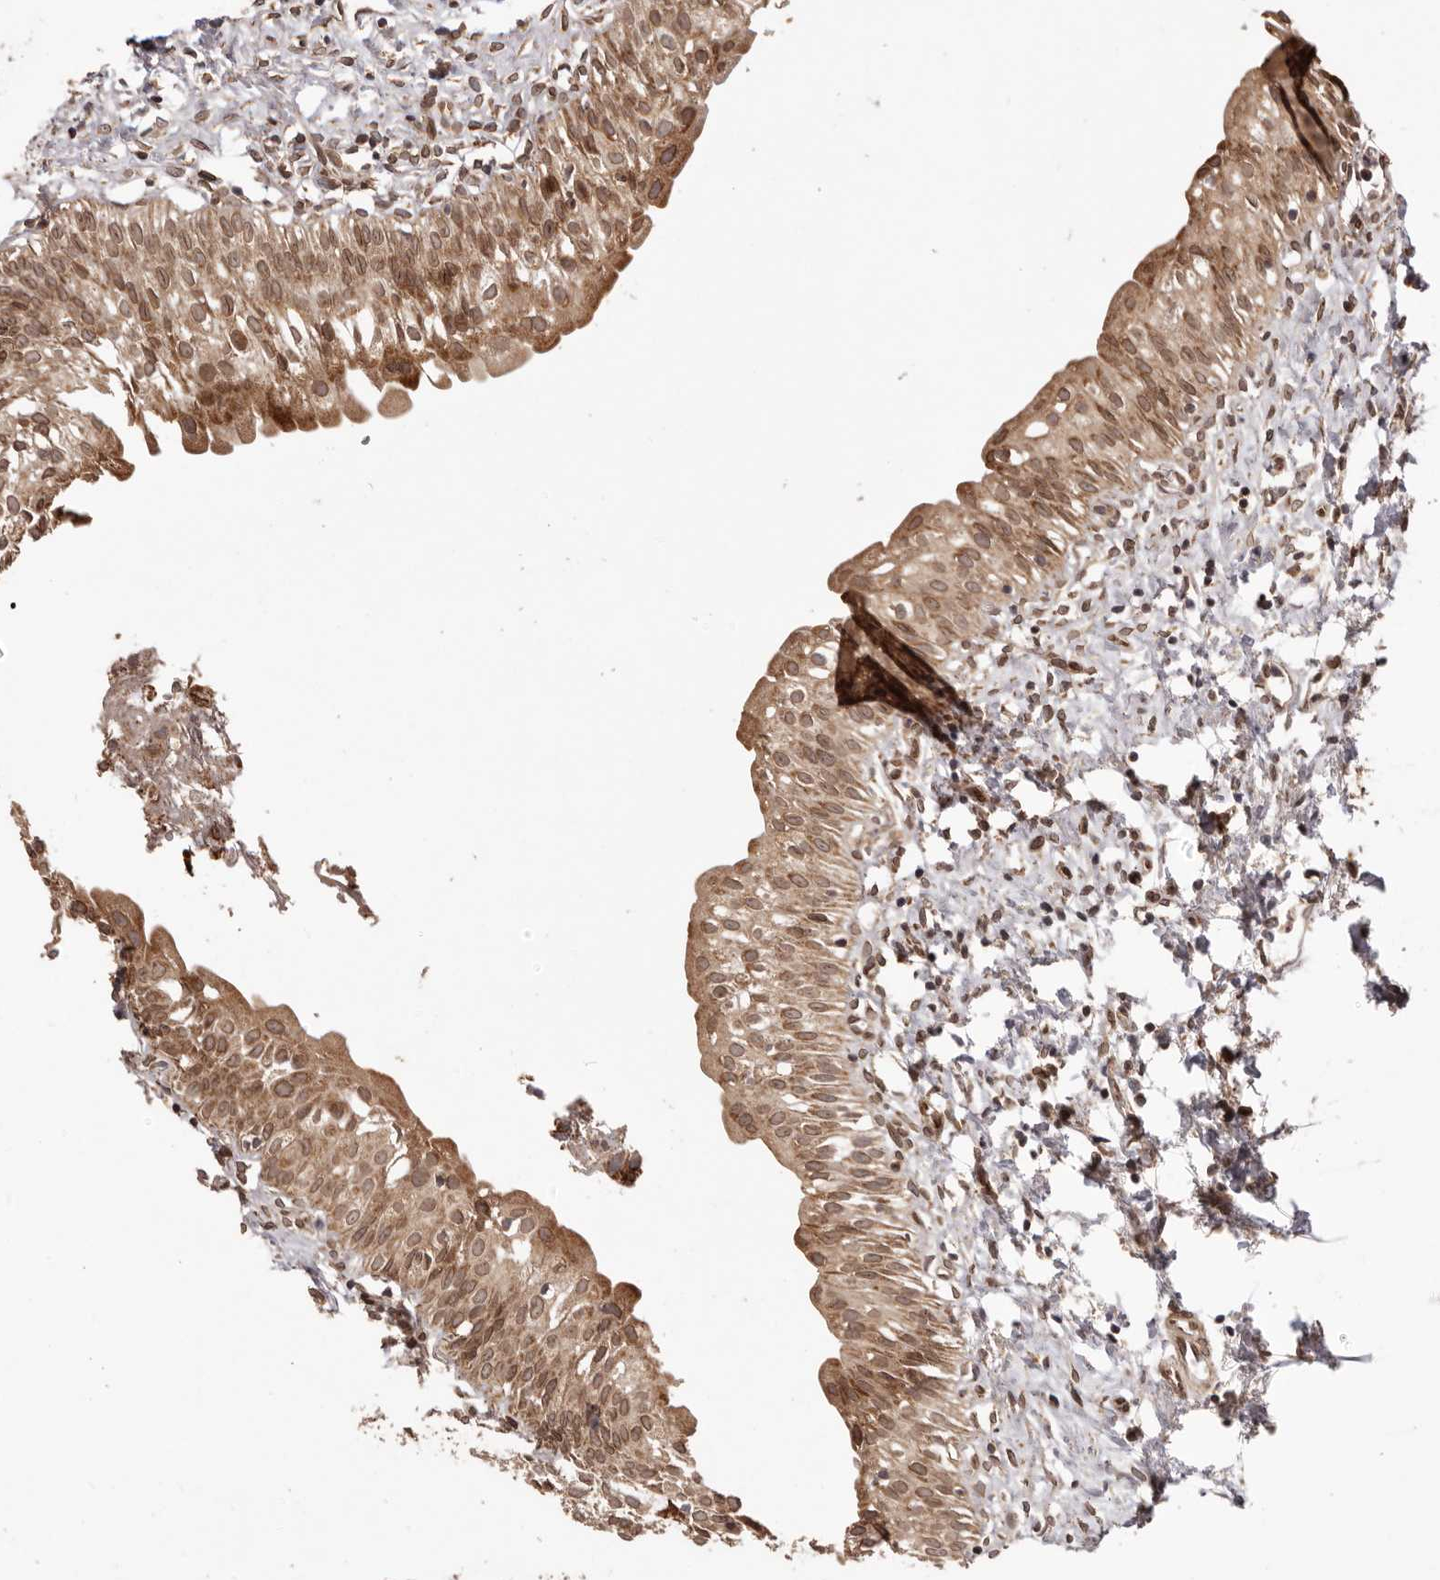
{"staining": {"intensity": "moderate", "quantity": ">75%", "location": "cytoplasmic/membranous"}, "tissue": "urinary bladder", "cell_type": "Urothelial cells", "image_type": "normal", "snomed": [{"axis": "morphology", "description": "Normal tissue, NOS"}, {"axis": "topography", "description": "Urinary bladder"}], "caption": "Immunohistochemical staining of unremarkable urinary bladder exhibits >75% levels of moderate cytoplasmic/membranous protein staining in approximately >75% of urothelial cells.", "gene": "CHRM2", "patient": {"sex": "male", "age": 51}}